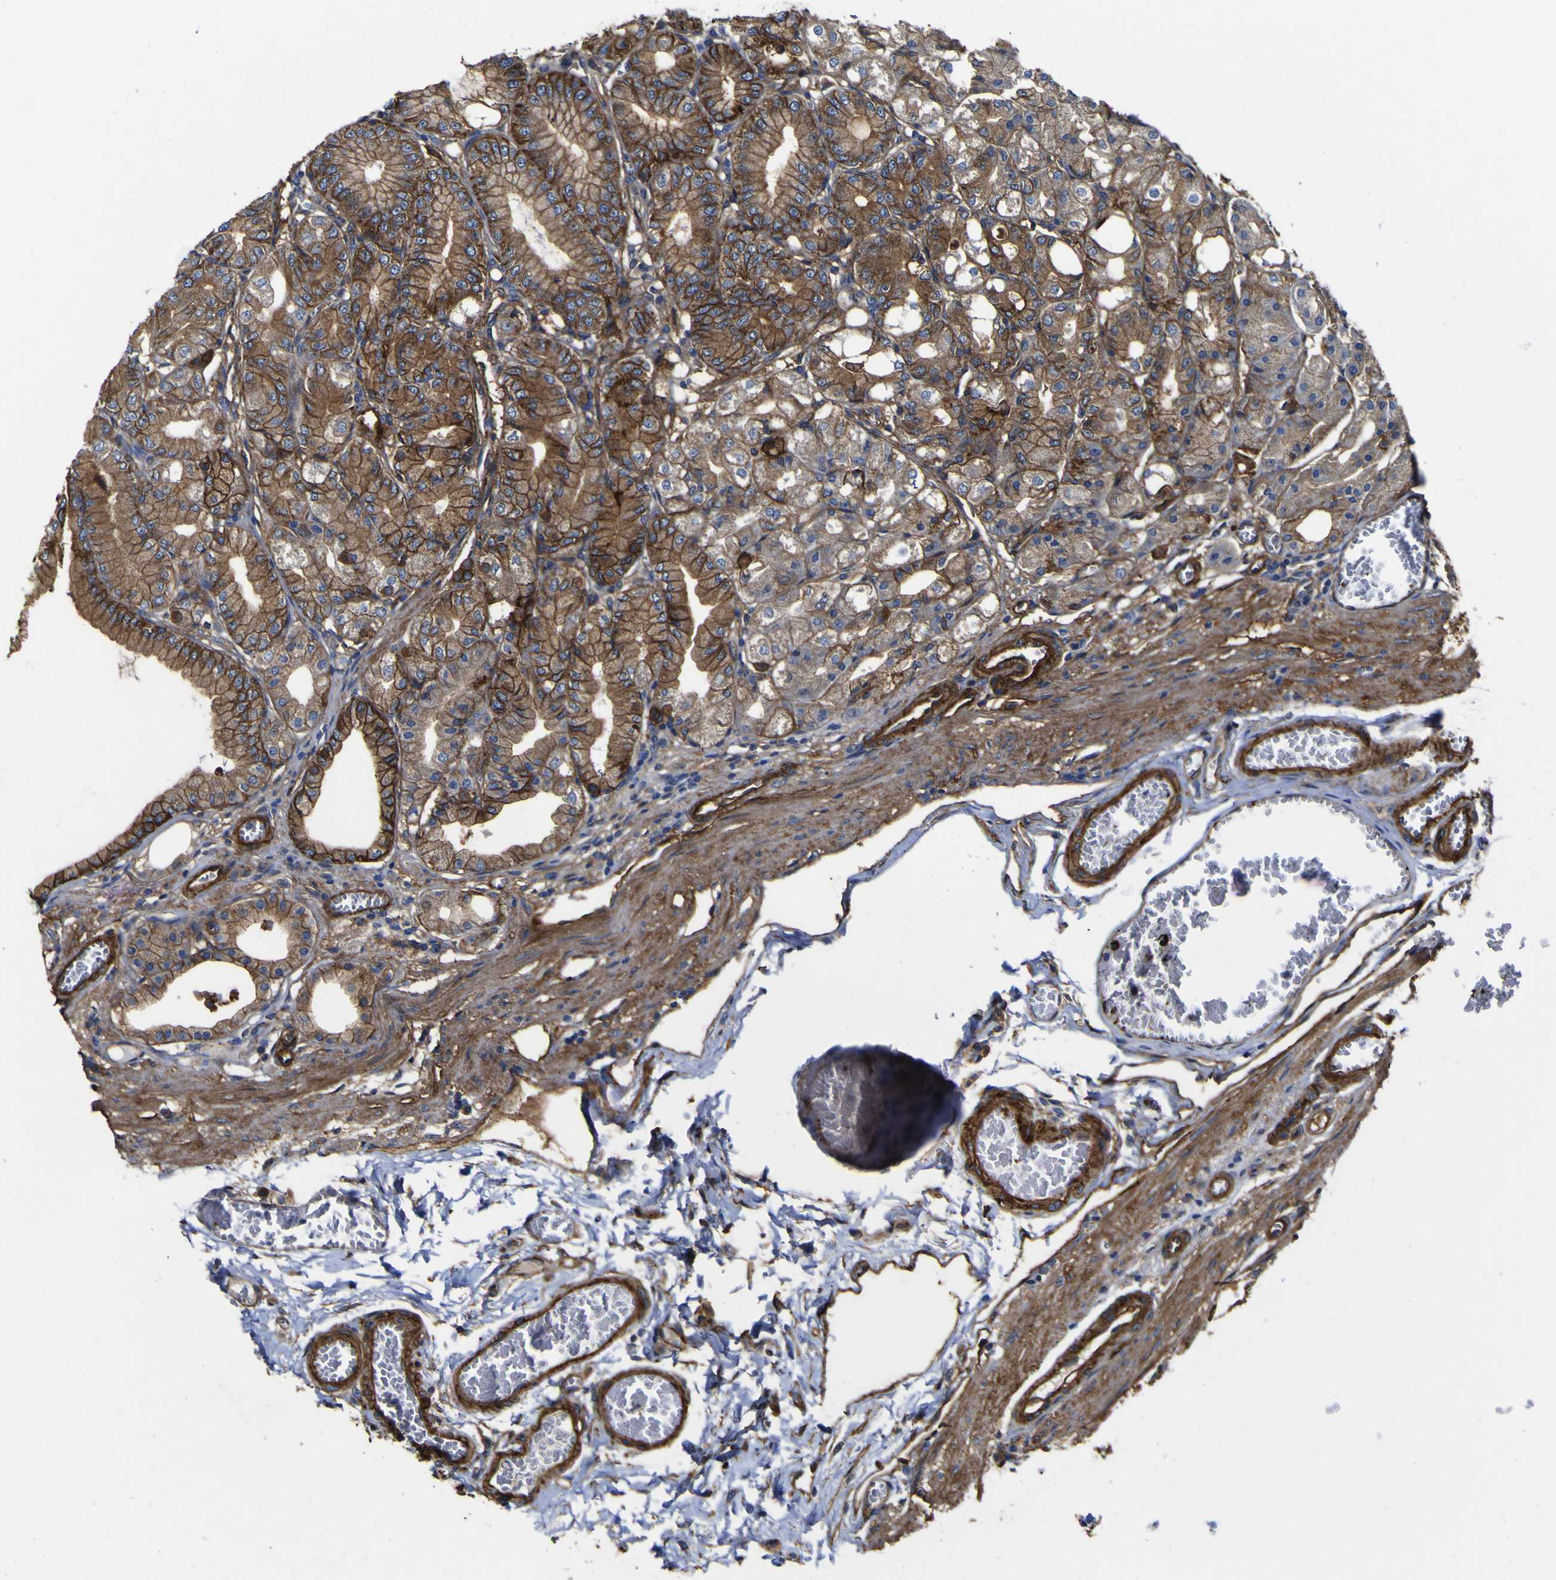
{"staining": {"intensity": "moderate", "quantity": ">75%", "location": "cytoplasmic/membranous"}, "tissue": "stomach", "cell_type": "Glandular cells", "image_type": "normal", "snomed": [{"axis": "morphology", "description": "Normal tissue, NOS"}, {"axis": "topography", "description": "Stomach, lower"}], "caption": "A histopathology image of human stomach stained for a protein displays moderate cytoplasmic/membranous brown staining in glandular cells.", "gene": "CD151", "patient": {"sex": "male", "age": 71}}